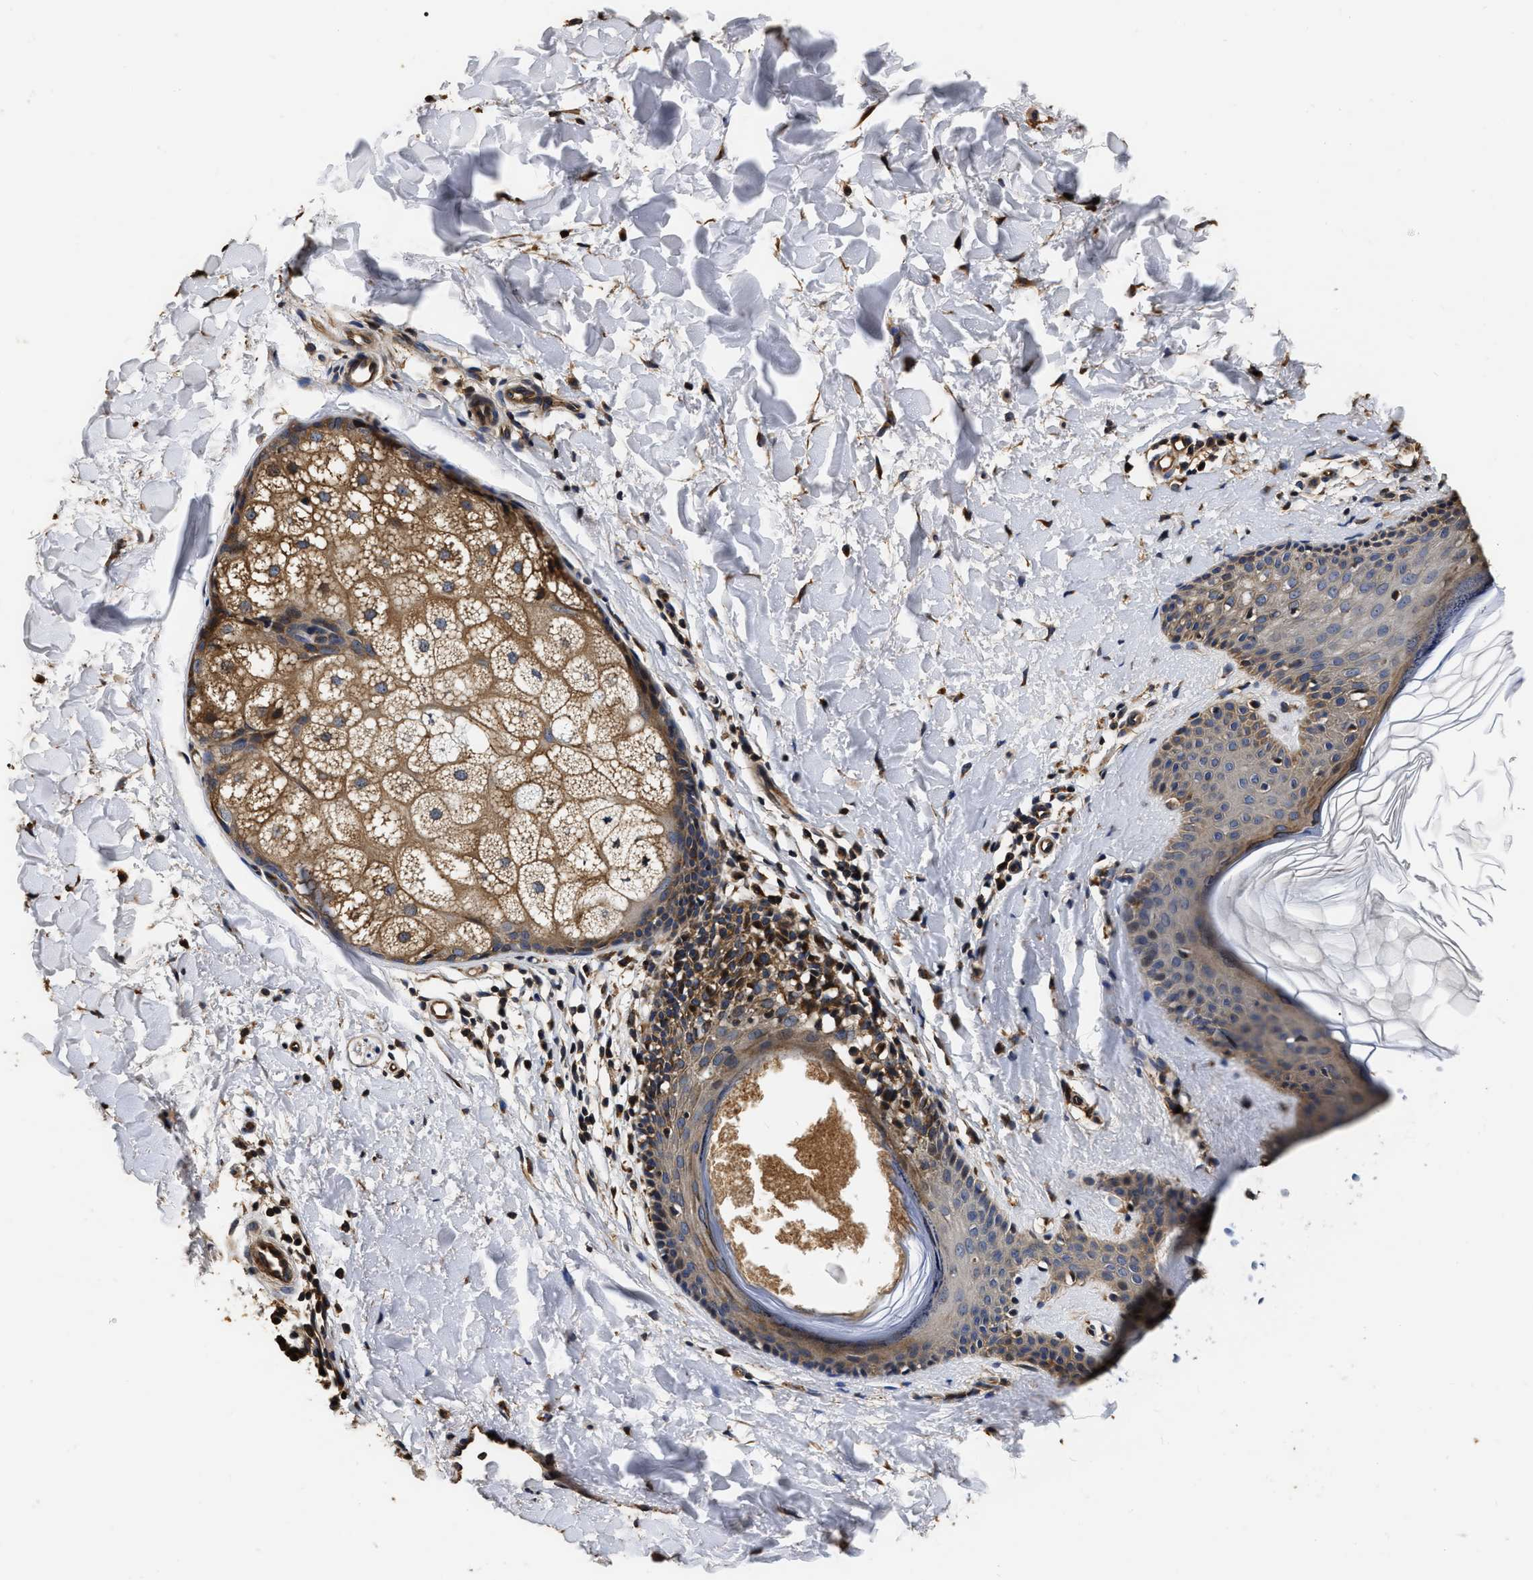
{"staining": {"intensity": "strong", "quantity": ">75%", "location": "cytoplasmic/membranous"}, "tissue": "skin", "cell_type": "Fibroblasts", "image_type": "normal", "snomed": [{"axis": "morphology", "description": "Normal tissue, NOS"}, {"axis": "morphology", "description": "Malignant melanoma, Metastatic site"}, {"axis": "topography", "description": "Skin"}], "caption": "Strong cytoplasmic/membranous staining is present in about >75% of fibroblasts in benign skin. The staining was performed using DAB (3,3'-diaminobenzidine) to visualize the protein expression in brown, while the nuclei were stained in blue with hematoxylin (Magnification: 20x).", "gene": "ABCG8", "patient": {"sex": "male", "age": 41}}